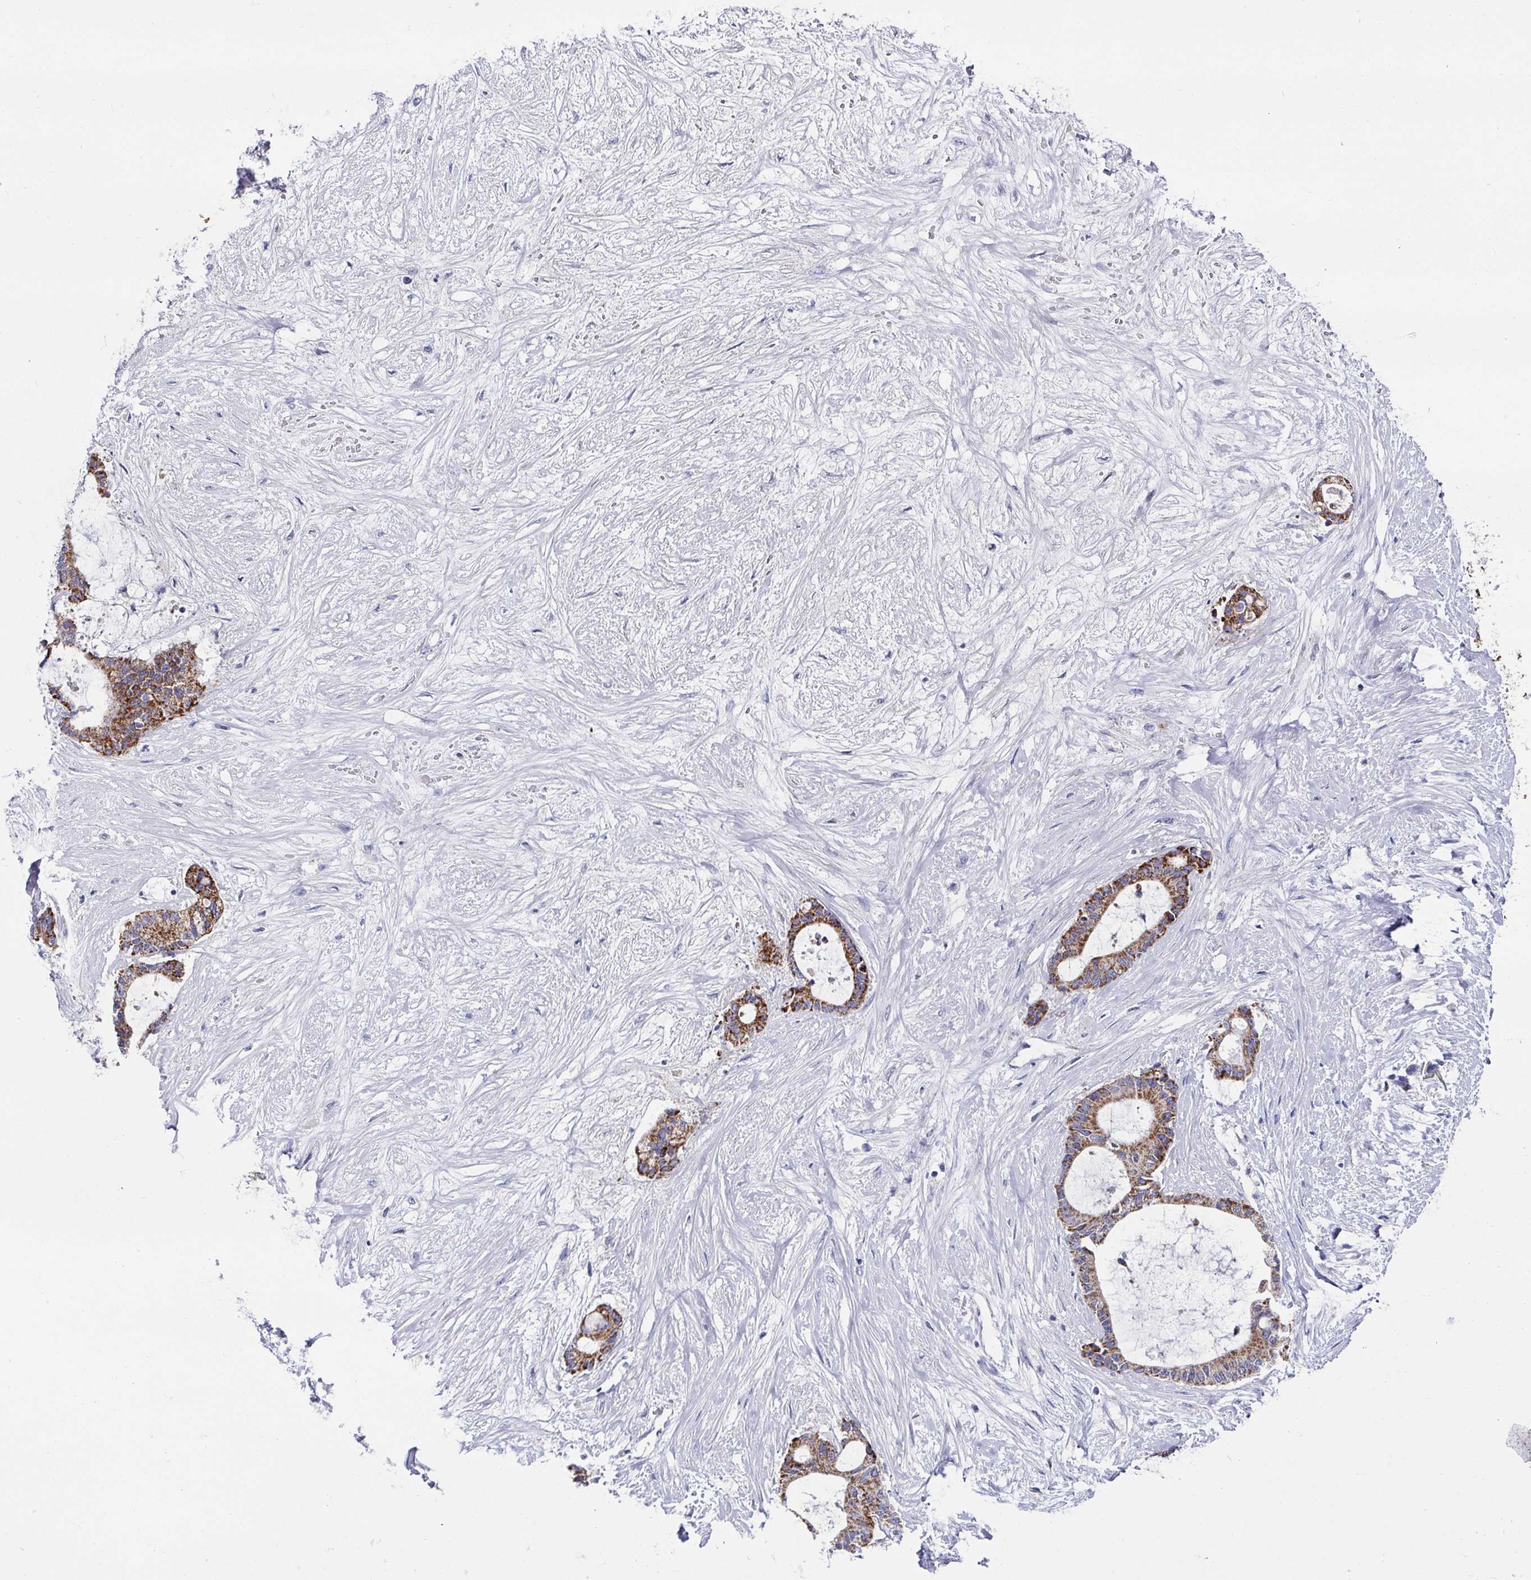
{"staining": {"intensity": "strong", "quantity": ">75%", "location": "cytoplasmic/membranous"}, "tissue": "liver cancer", "cell_type": "Tumor cells", "image_type": "cancer", "snomed": [{"axis": "morphology", "description": "Normal tissue, NOS"}, {"axis": "morphology", "description": "Cholangiocarcinoma"}, {"axis": "topography", "description": "Liver"}, {"axis": "topography", "description": "Peripheral nerve tissue"}], "caption": "A brown stain shows strong cytoplasmic/membranous expression of a protein in cholangiocarcinoma (liver) tumor cells.", "gene": "CLDN1", "patient": {"sex": "female", "age": 73}}